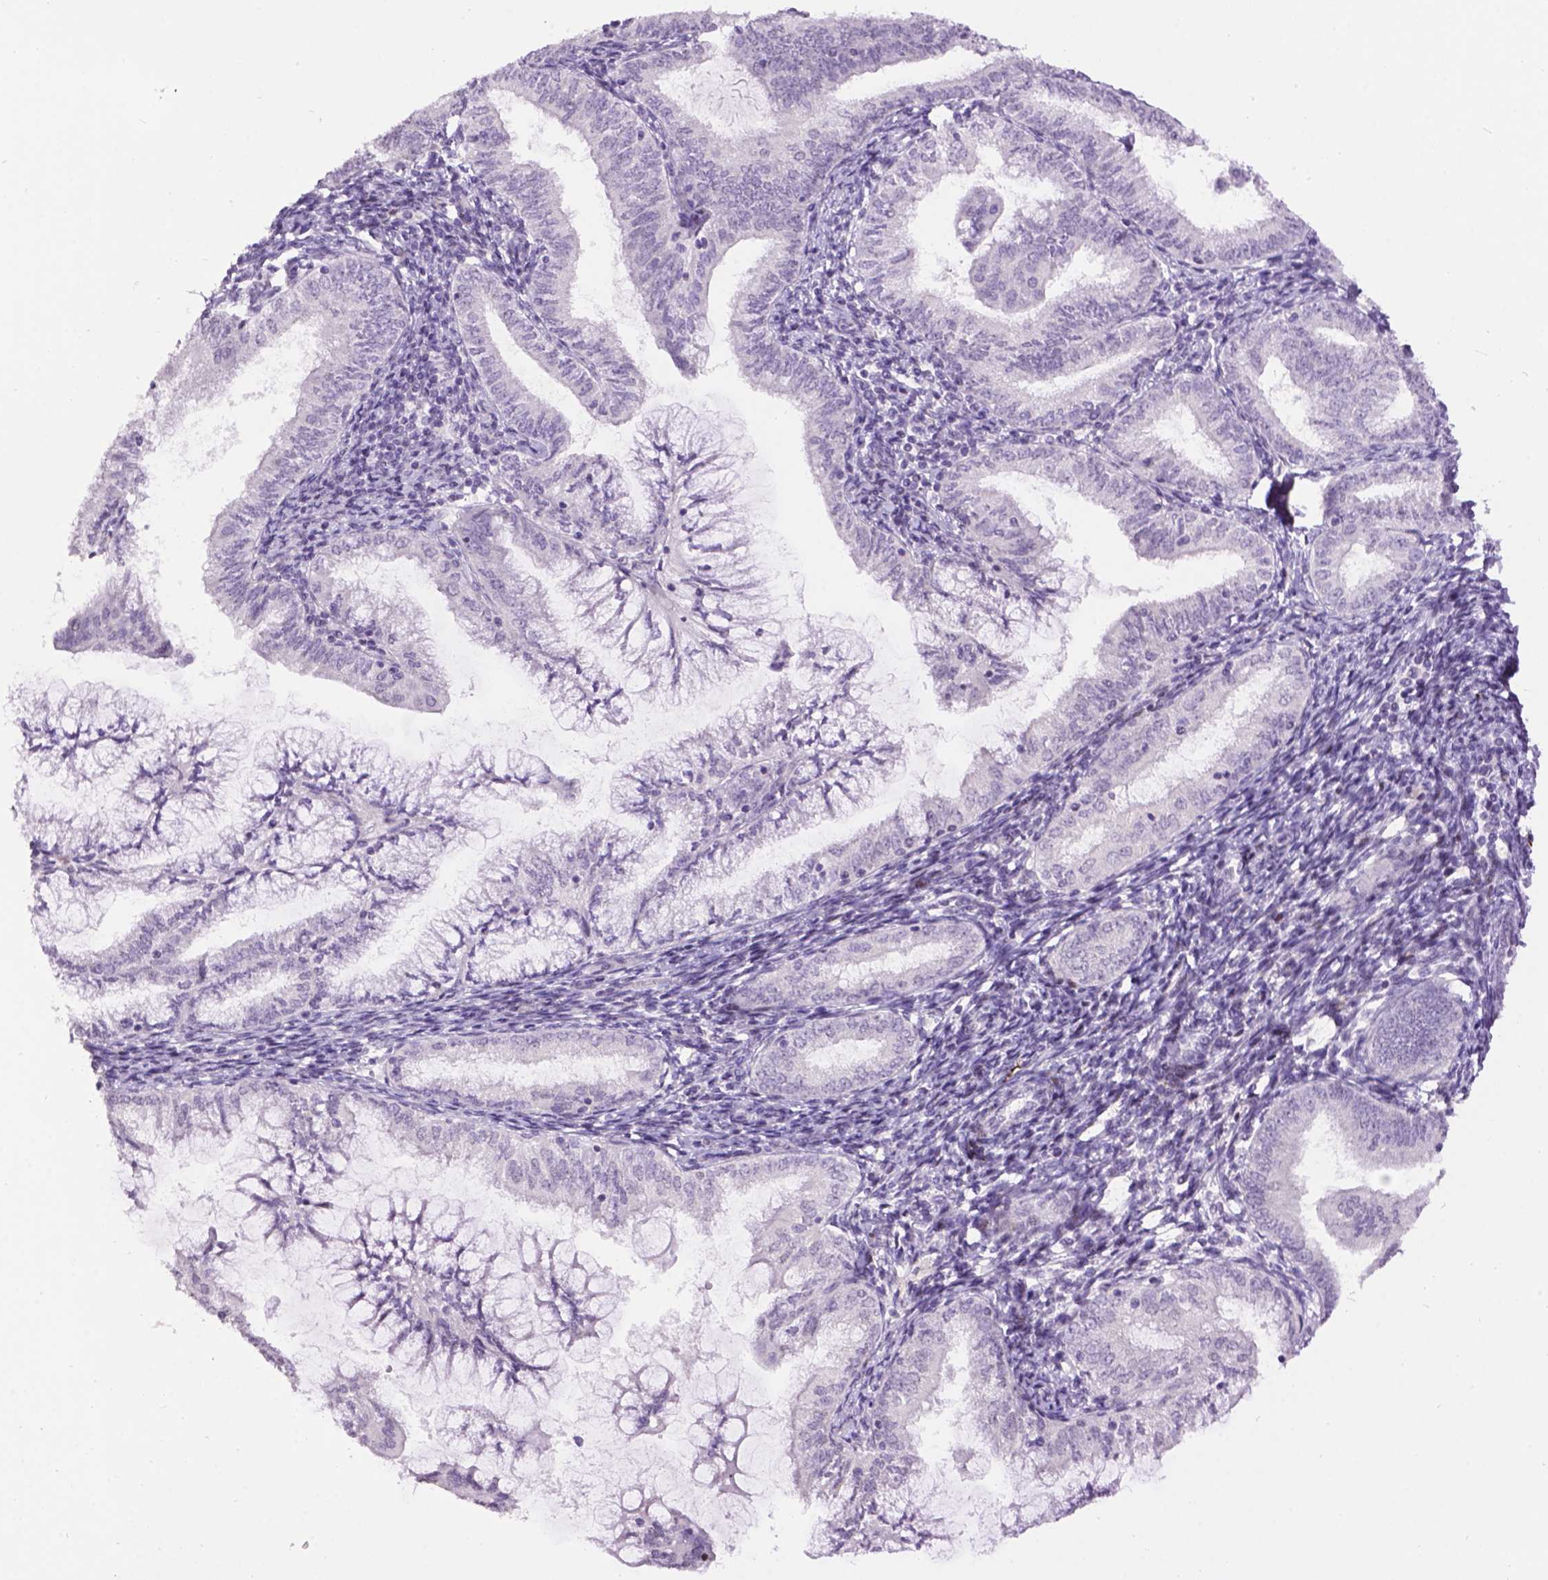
{"staining": {"intensity": "negative", "quantity": "none", "location": "none"}, "tissue": "endometrial cancer", "cell_type": "Tumor cells", "image_type": "cancer", "snomed": [{"axis": "morphology", "description": "Adenocarcinoma, NOS"}, {"axis": "topography", "description": "Endometrium"}], "caption": "This image is of endometrial cancer (adenocarcinoma) stained with immunohistochemistry to label a protein in brown with the nuclei are counter-stained blue. There is no staining in tumor cells.", "gene": "TH", "patient": {"sex": "female", "age": 55}}